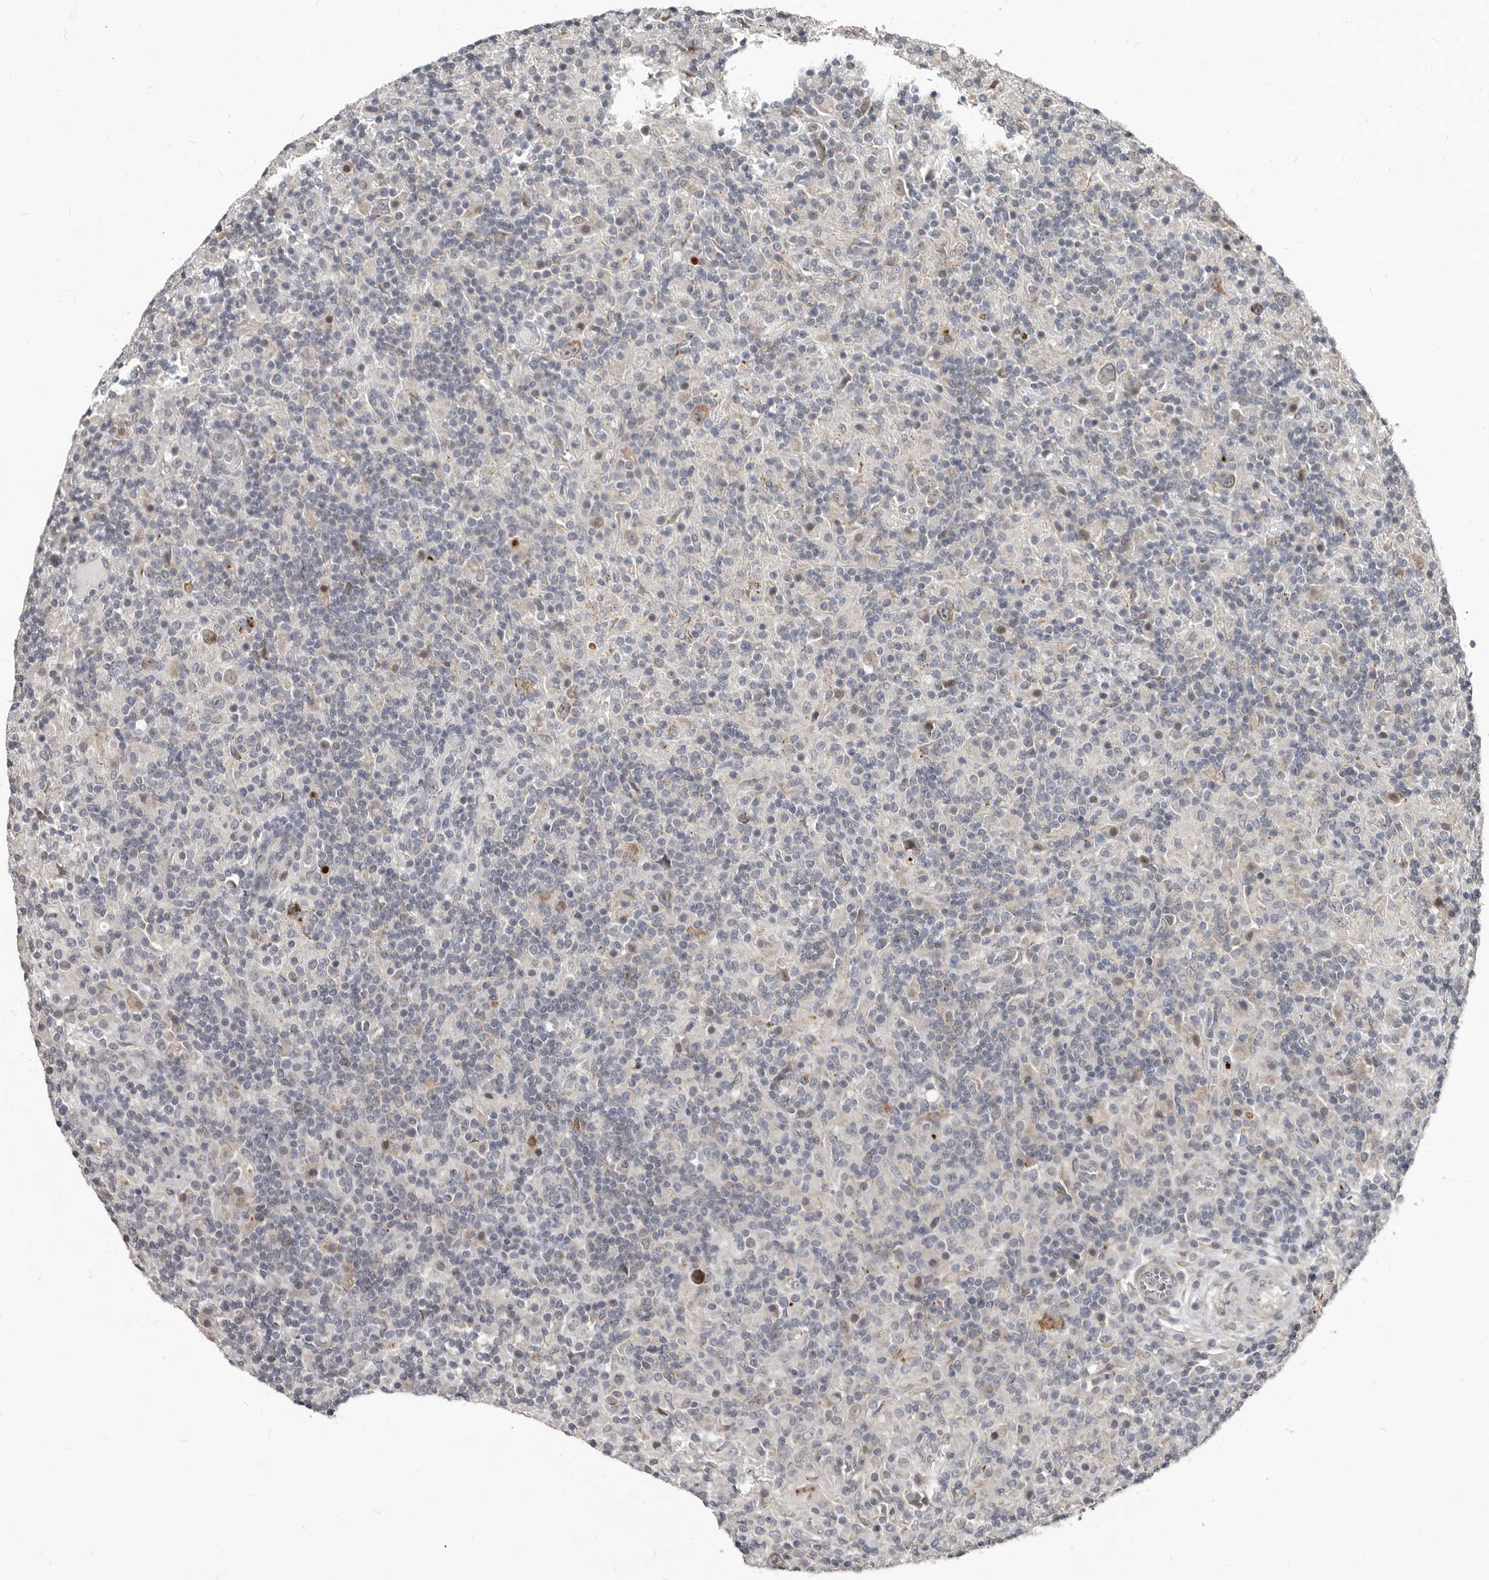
{"staining": {"intensity": "moderate", "quantity": "25%-75%", "location": "cytoplasmic/membranous"}, "tissue": "lymphoma", "cell_type": "Tumor cells", "image_type": "cancer", "snomed": [{"axis": "morphology", "description": "Hodgkin's disease, NOS"}, {"axis": "topography", "description": "Lymph node"}], "caption": "Human lymphoma stained with a brown dye displays moderate cytoplasmic/membranous positive staining in approximately 25%-75% of tumor cells.", "gene": "APOL6", "patient": {"sex": "male", "age": 70}}